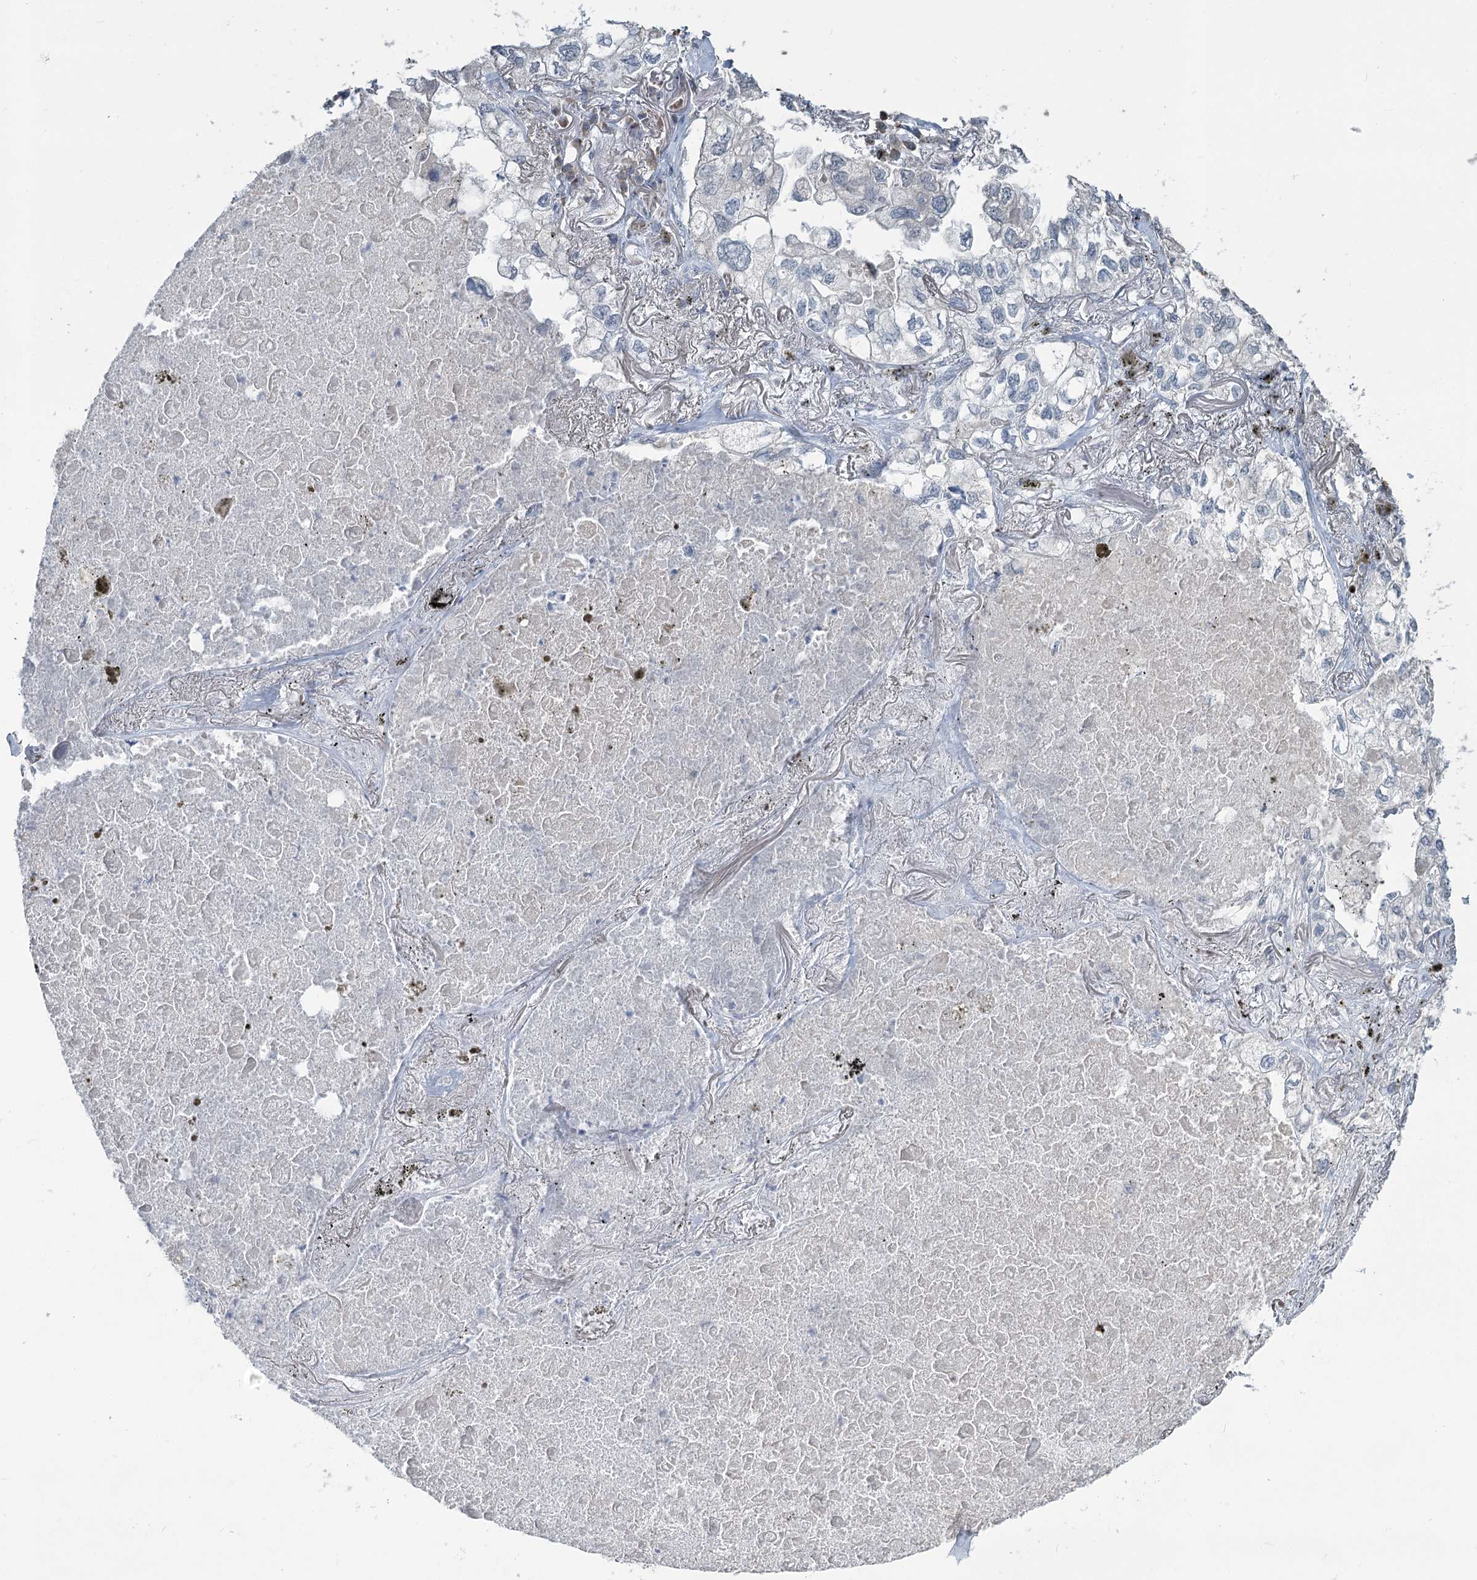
{"staining": {"intensity": "negative", "quantity": "none", "location": "none"}, "tissue": "lung cancer", "cell_type": "Tumor cells", "image_type": "cancer", "snomed": [{"axis": "morphology", "description": "Adenocarcinoma, NOS"}, {"axis": "topography", "description": "Lung"}], "caption": "DAB immunohistochemical staining of adenocarcinoma (lung) shows no significant expression in tumor cells.", "gene": "SLC9A3", "patient": {"sex": "male", "age": 65}}